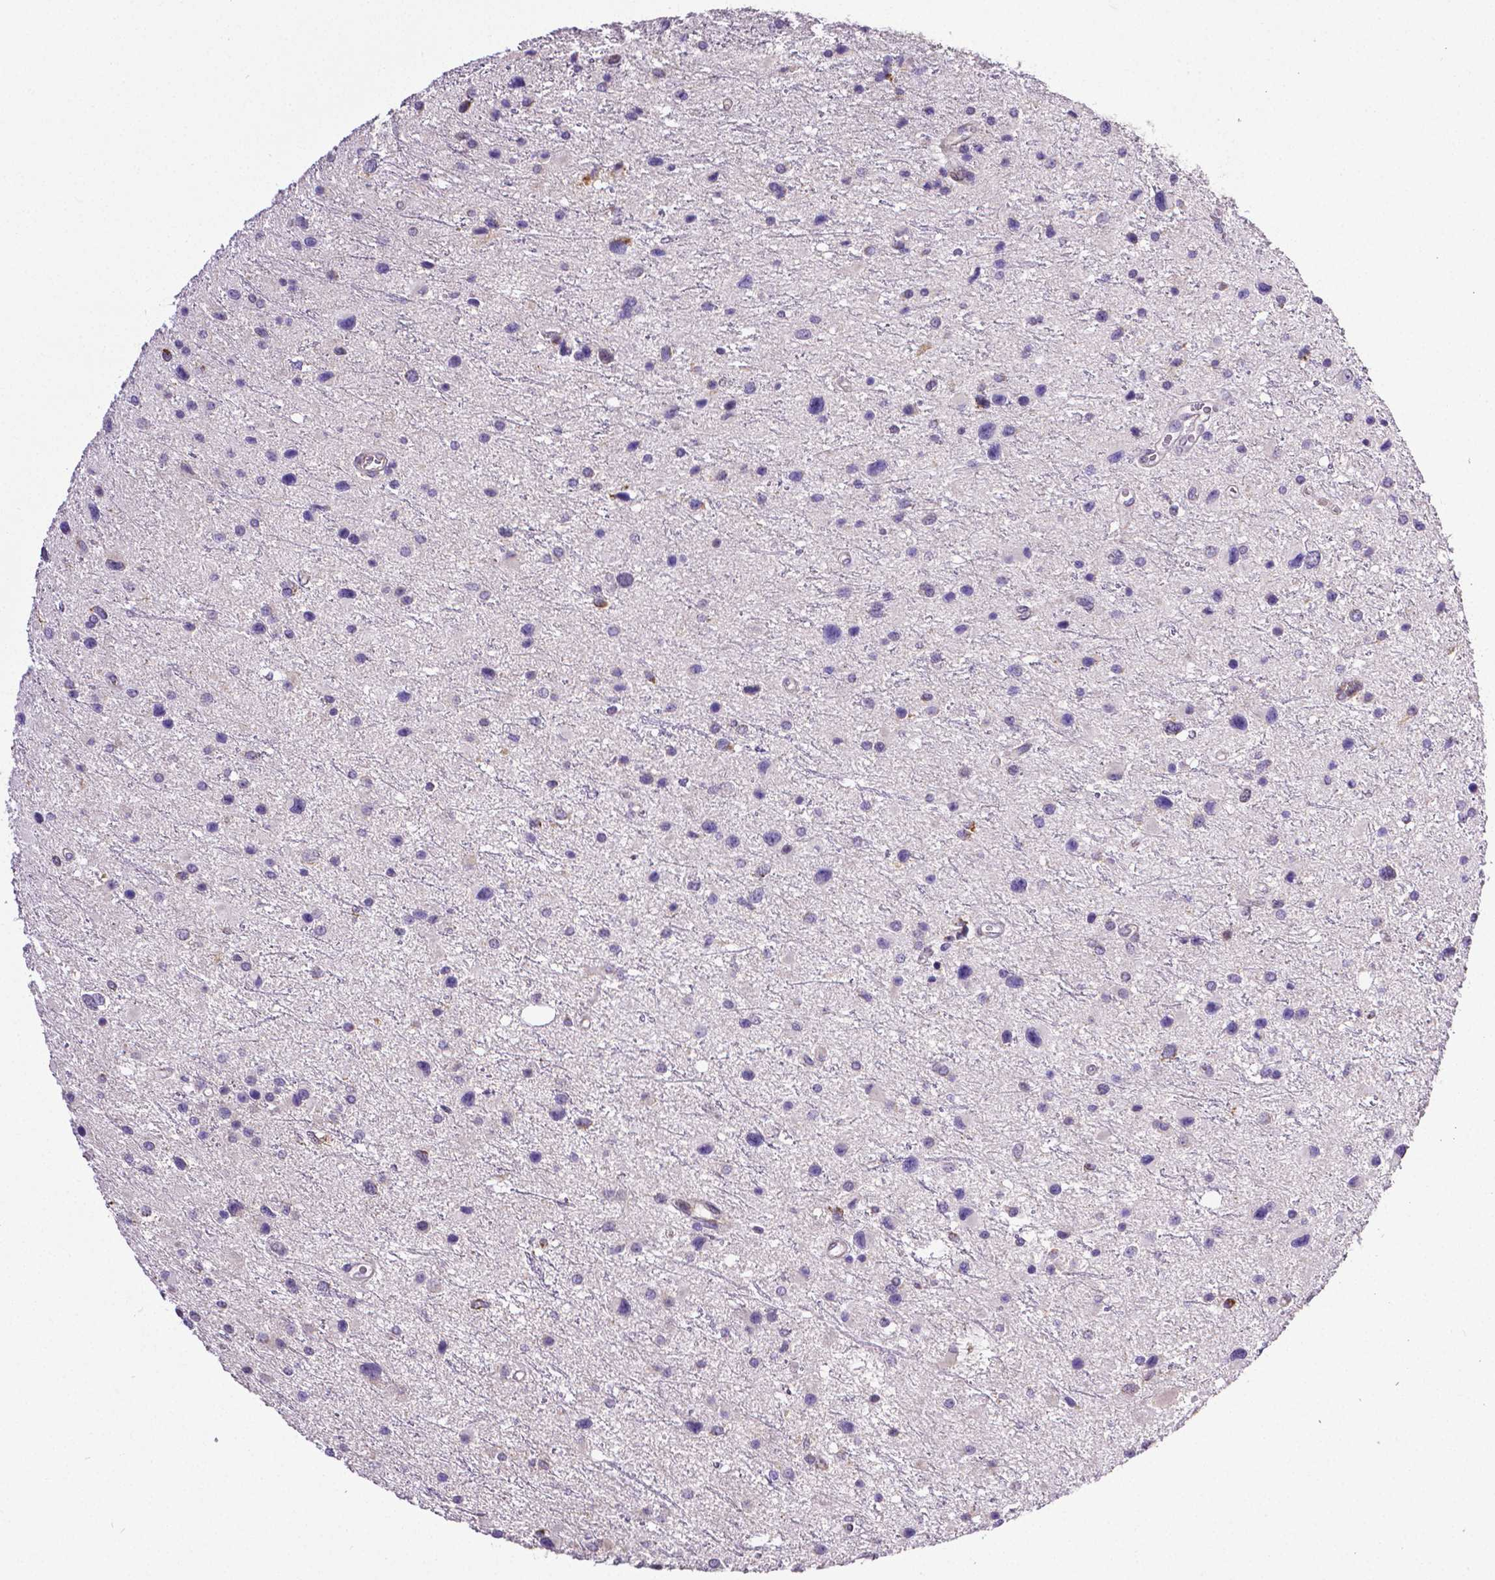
{"staining": {"intensity": "negative", "quantity": "none", "location": "none"}, "tissue": "glioma", "cell_type": "Tumor cells", "image_type": "cancer", "snomed": [{"axis": "morphology", "description": "Glioma, malignant, Low grade"}, {"axis": "topography", "description": "Brain"}], "caption": "A high-resolution photomicrograph shows immunohistochemistry staining of glioma, which shows no significant expression in tumor cells. The staining was performed using DAB to visualize the protein expression in brown, while the nuclei were stained in blue with hematoxylin (Magnification: 20x).", "gene": "MCL1", "patient": {"sex": "female", "age": 32}}